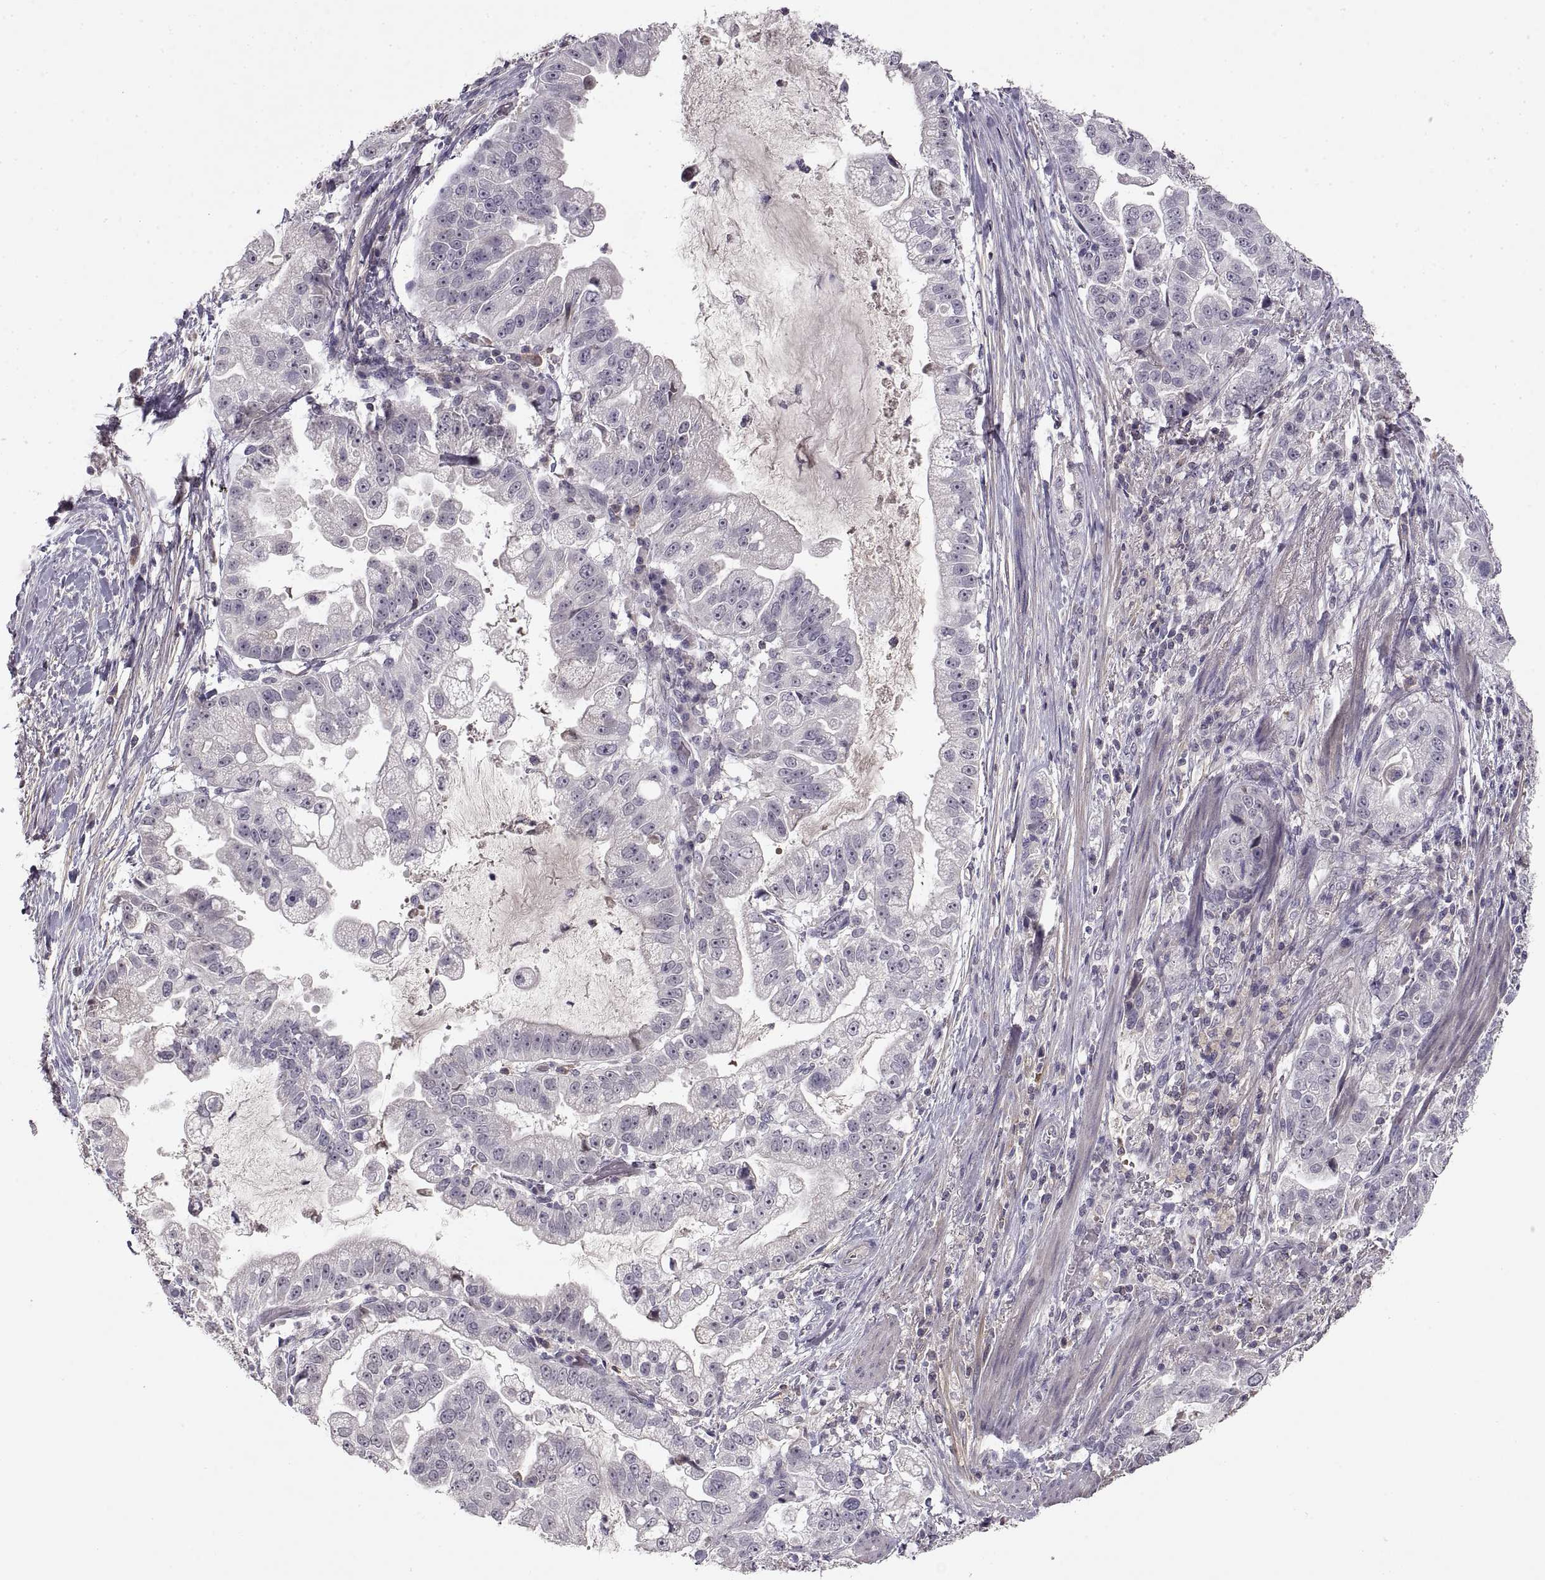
{"staining": {"intensity": "negative", "quantity": "none", "location": "none"}, "tissue": "stomach cancer", "cell_type": "Tumor cells", "image_type": "cancer", "snomed": [{"axis": "morphology", "description": "Adenocarcinoma, NOS"}, {"axis": "topography", "description": "Stomach"}], "caption": "The photomicrograph demonstrates no staining of tumor cells in stomach cancer (adenocarcinoma). (DAB IHC, high magnification).", "gene": "ADAM11", "patient": {"sex": "male", "age": 59}}